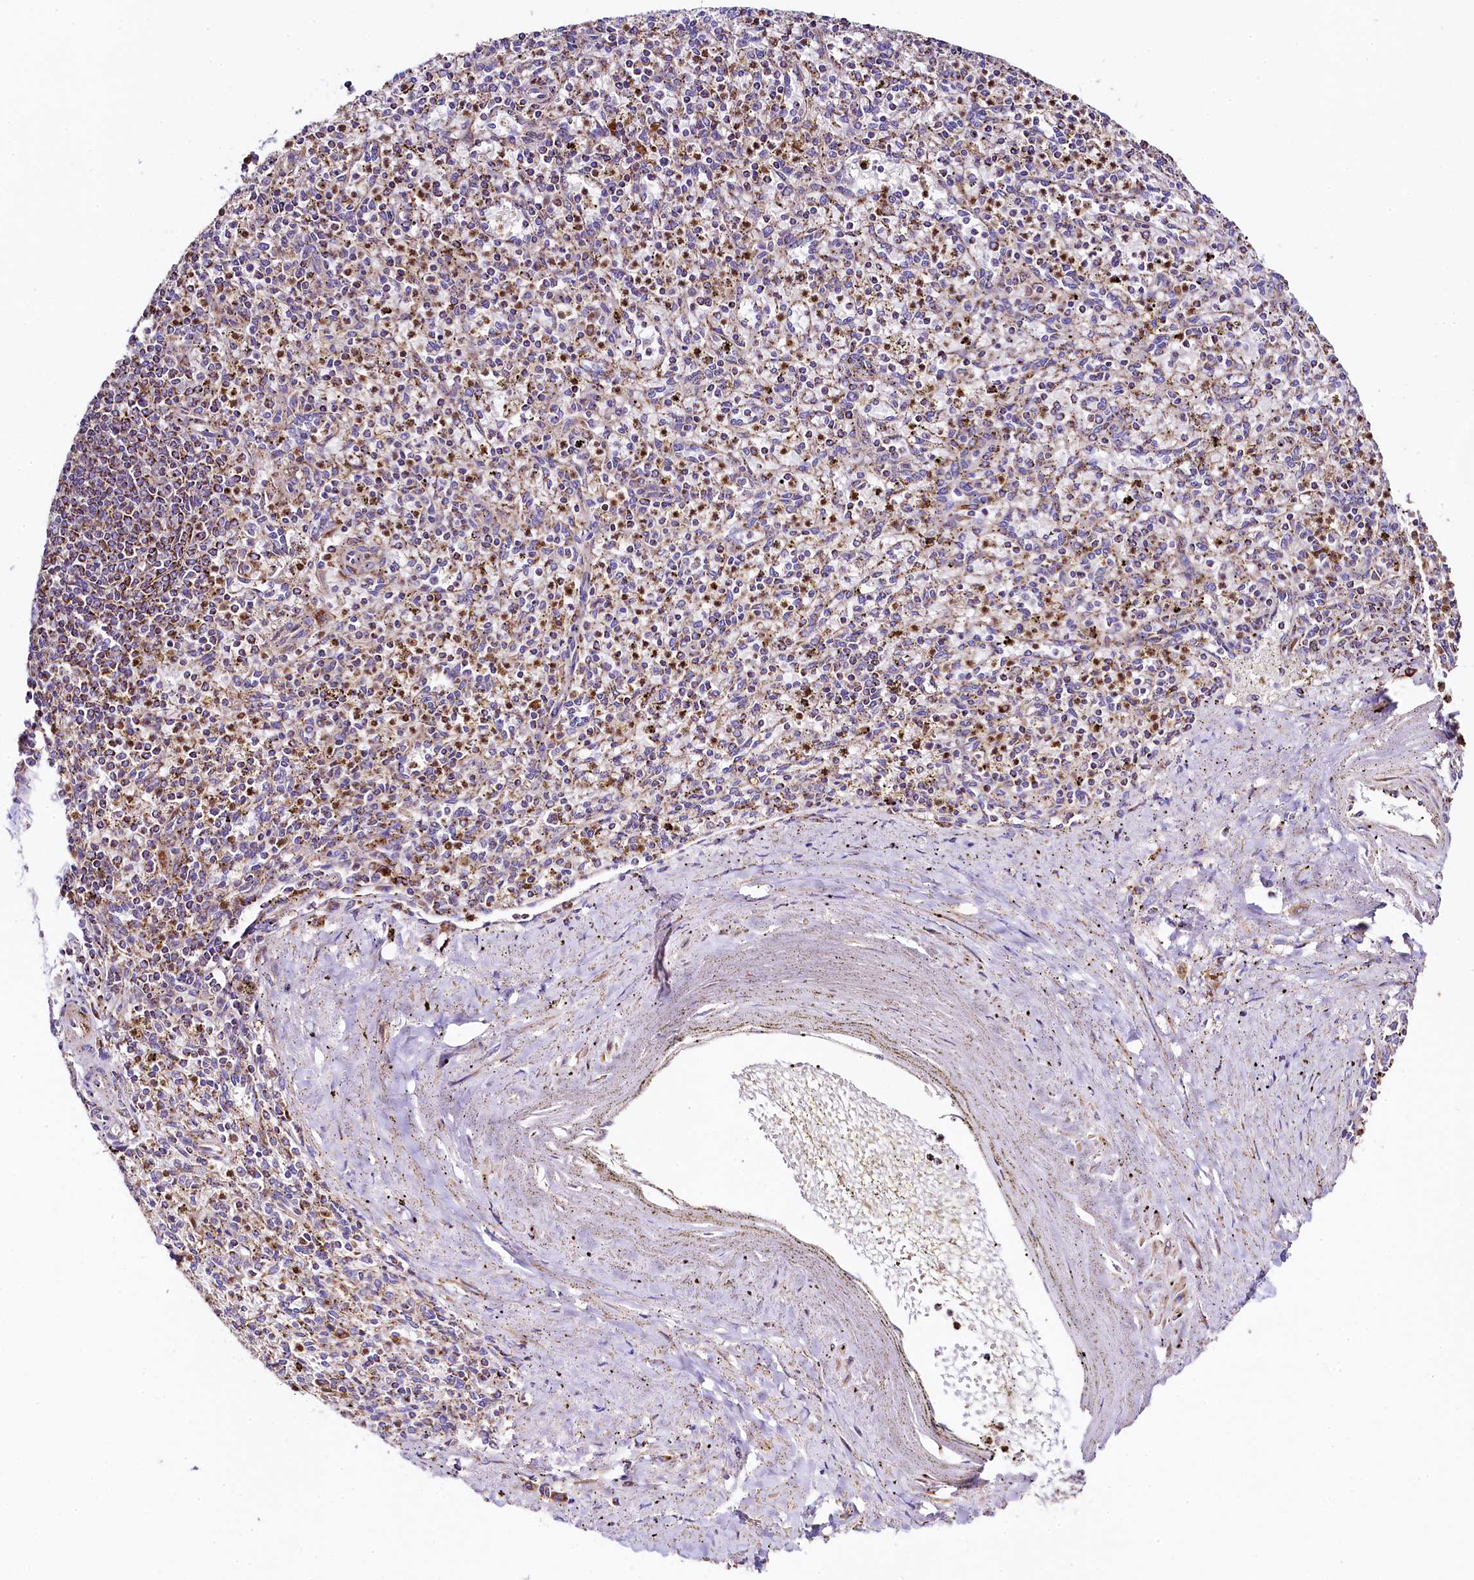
{"staining": {"intensity": "moderate", "quantity": "25%-75%", "location": "cytoplasmic/membranous"}, "tissue": "spleen", "cell_type": "Cells in red pulp", "image_type": "normal", "snomed": [{"axis": "morphology", "description": "Normal tissue, NOS"}, {"axis": "topography", "description": "Spleen"}], "caption": "An image showing moderate cytoplasmic/membranous staining in approximately 25%-75% of cells in red pulp in normal spleen, as visualized by brown immunohistochemical staining.", "gene": "CLYBL", "patient": {"sex": "male", "age": 72}}